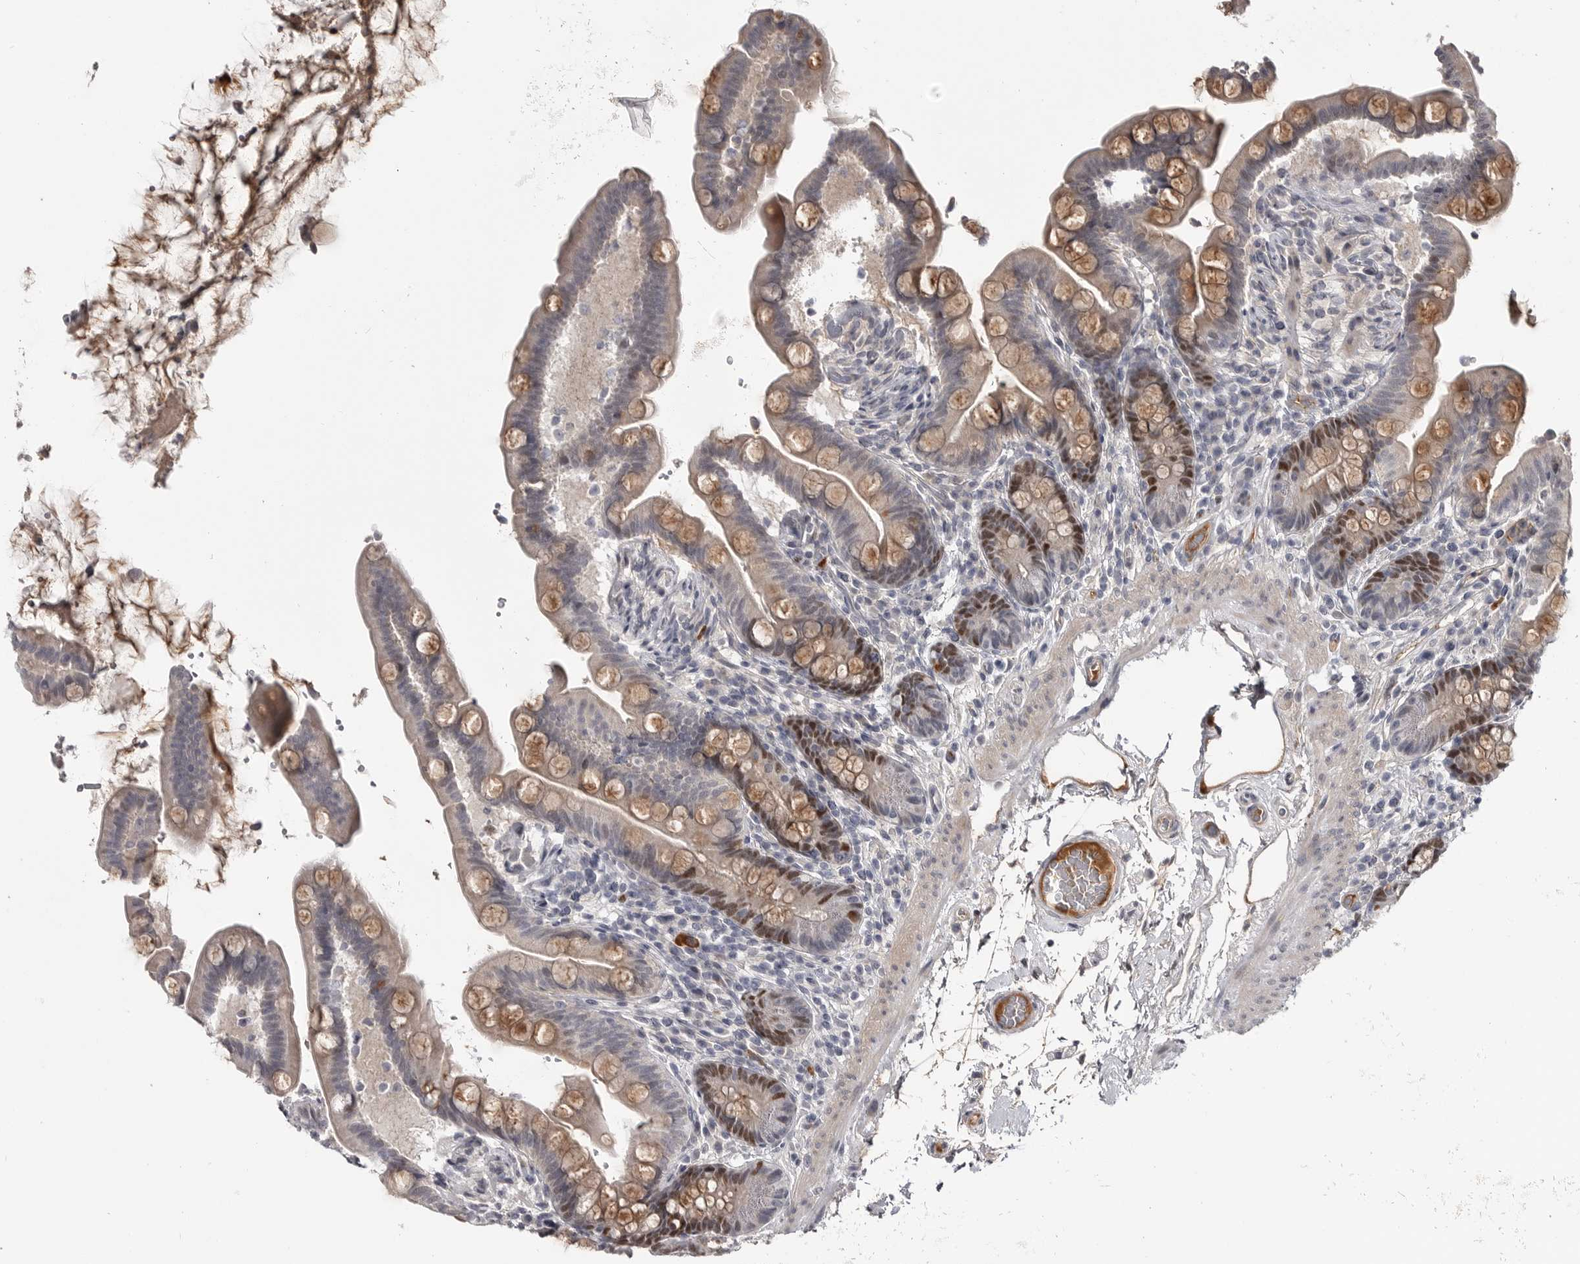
{"staining": {"intensity": "negative", "quantity": "none", "location": "none"}, "tissue": "colon", "cell_type": "Endothelial cells", "image_type": "normal", "snomed": [{"axis": "morphology", "description": "Normal tissue, NOS"}, {"axis": "topography", "description": "Smooth muscle"}, {"axis": "topography", "description": "Colon"}], "caption": "Image shows no protein positivity in endothelial cells of normal colon.", "gene": "ZNF277", "patient": {"sex": "male", "age": 73}}